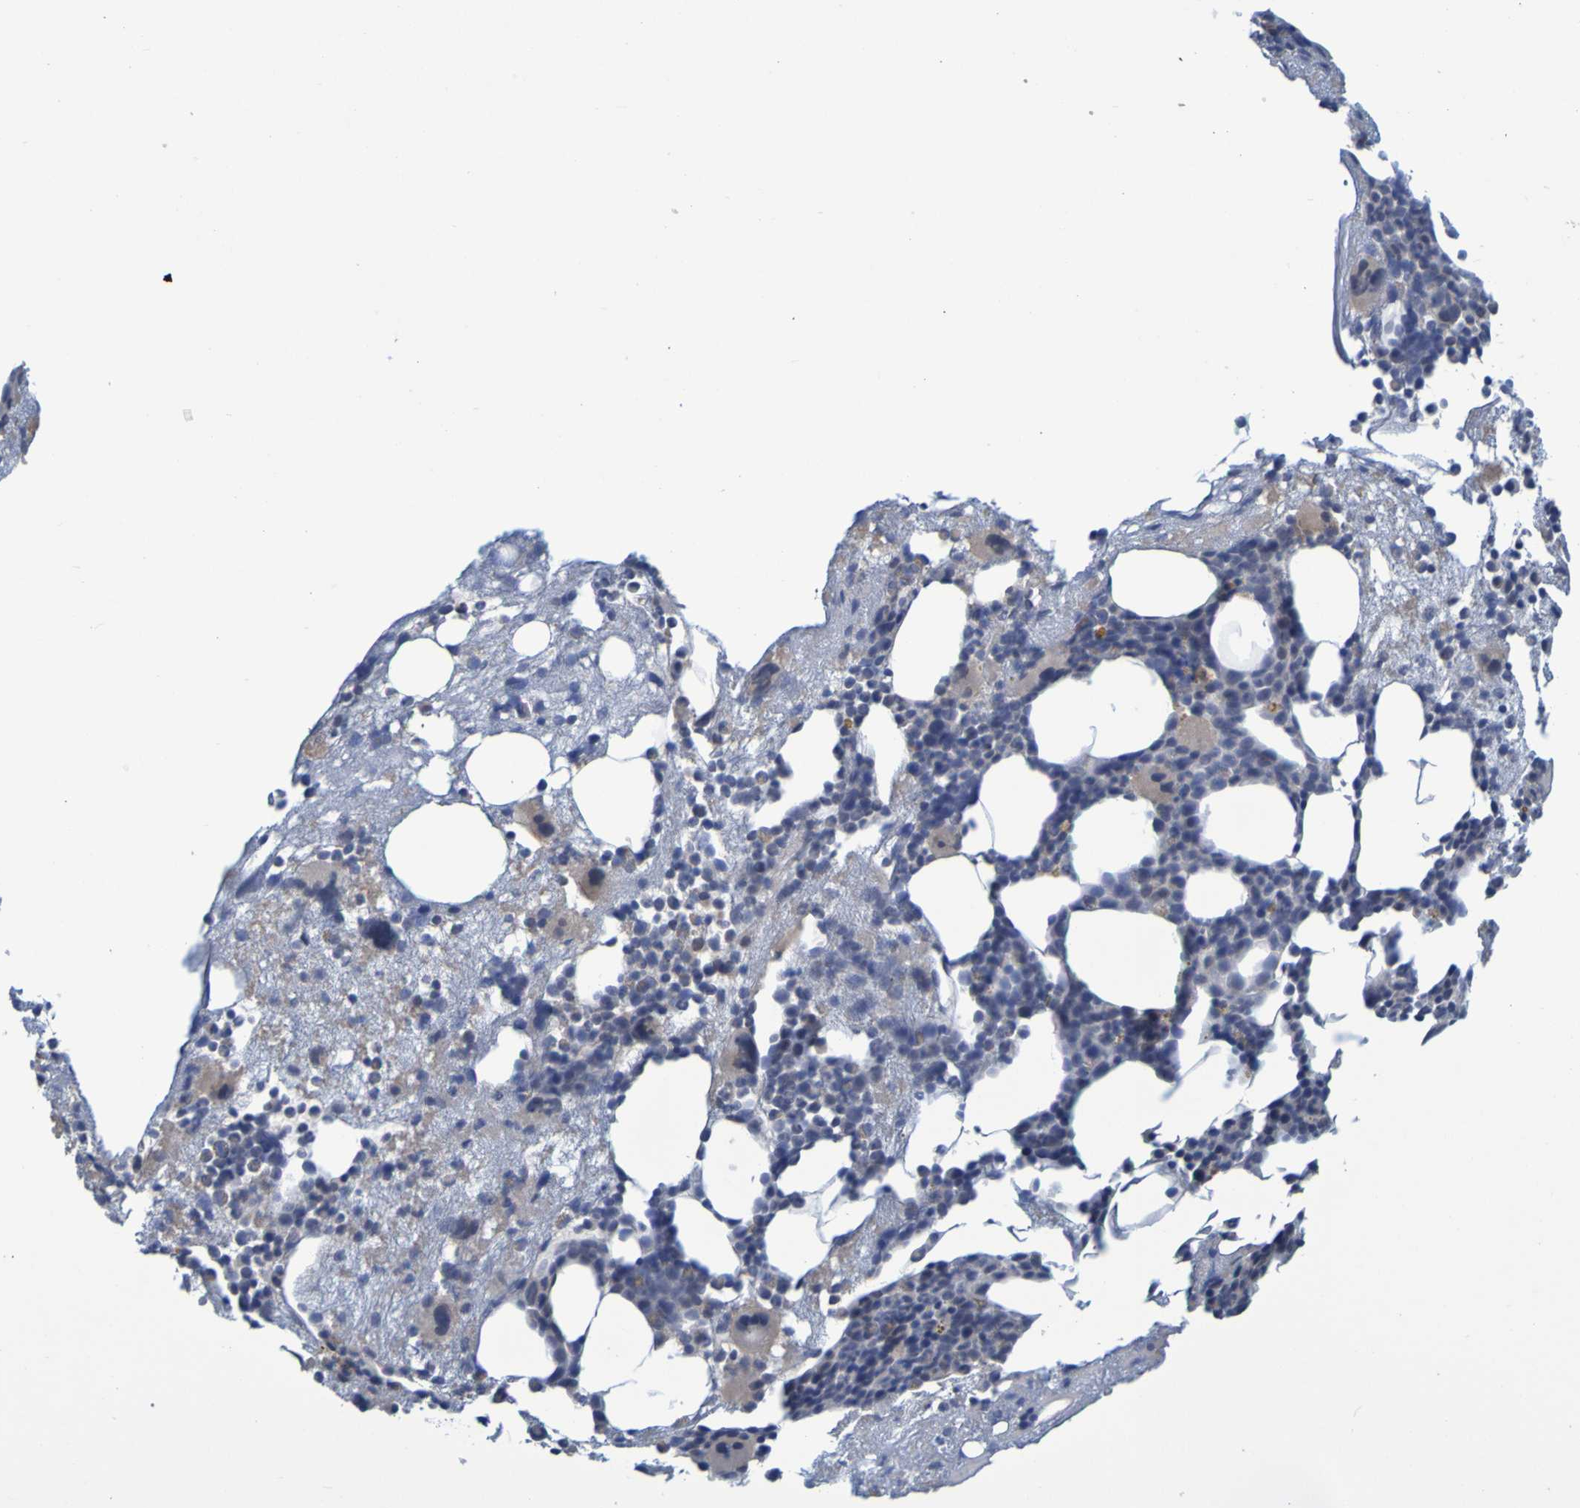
{"staining": {"intensity": "negative", "quantity": "none", "location": "none"}, "tissue": "bone marrow", "cell_type": "Hematopoietic cells", "image_type": "normal", "snomed": [{"axis": "morphology", "description": "Normal tissue, NOS"}, {"axis": "morphology", "description": "Inflammation, NOS"}, {"axis": "topography", "description": "Bone marrow"}], "caption": "Immunohistochemical staining of unremarkable human bone marrow reveals no significant expression in hematopoietic cells. The staining is performed using DAB (3,3'-diaminobenzidine) brown chromogen with nuclei counter-stained in using hematoxylin.", "gene": "ENDOU", "patient": {"sex": "male", "age": 43}}